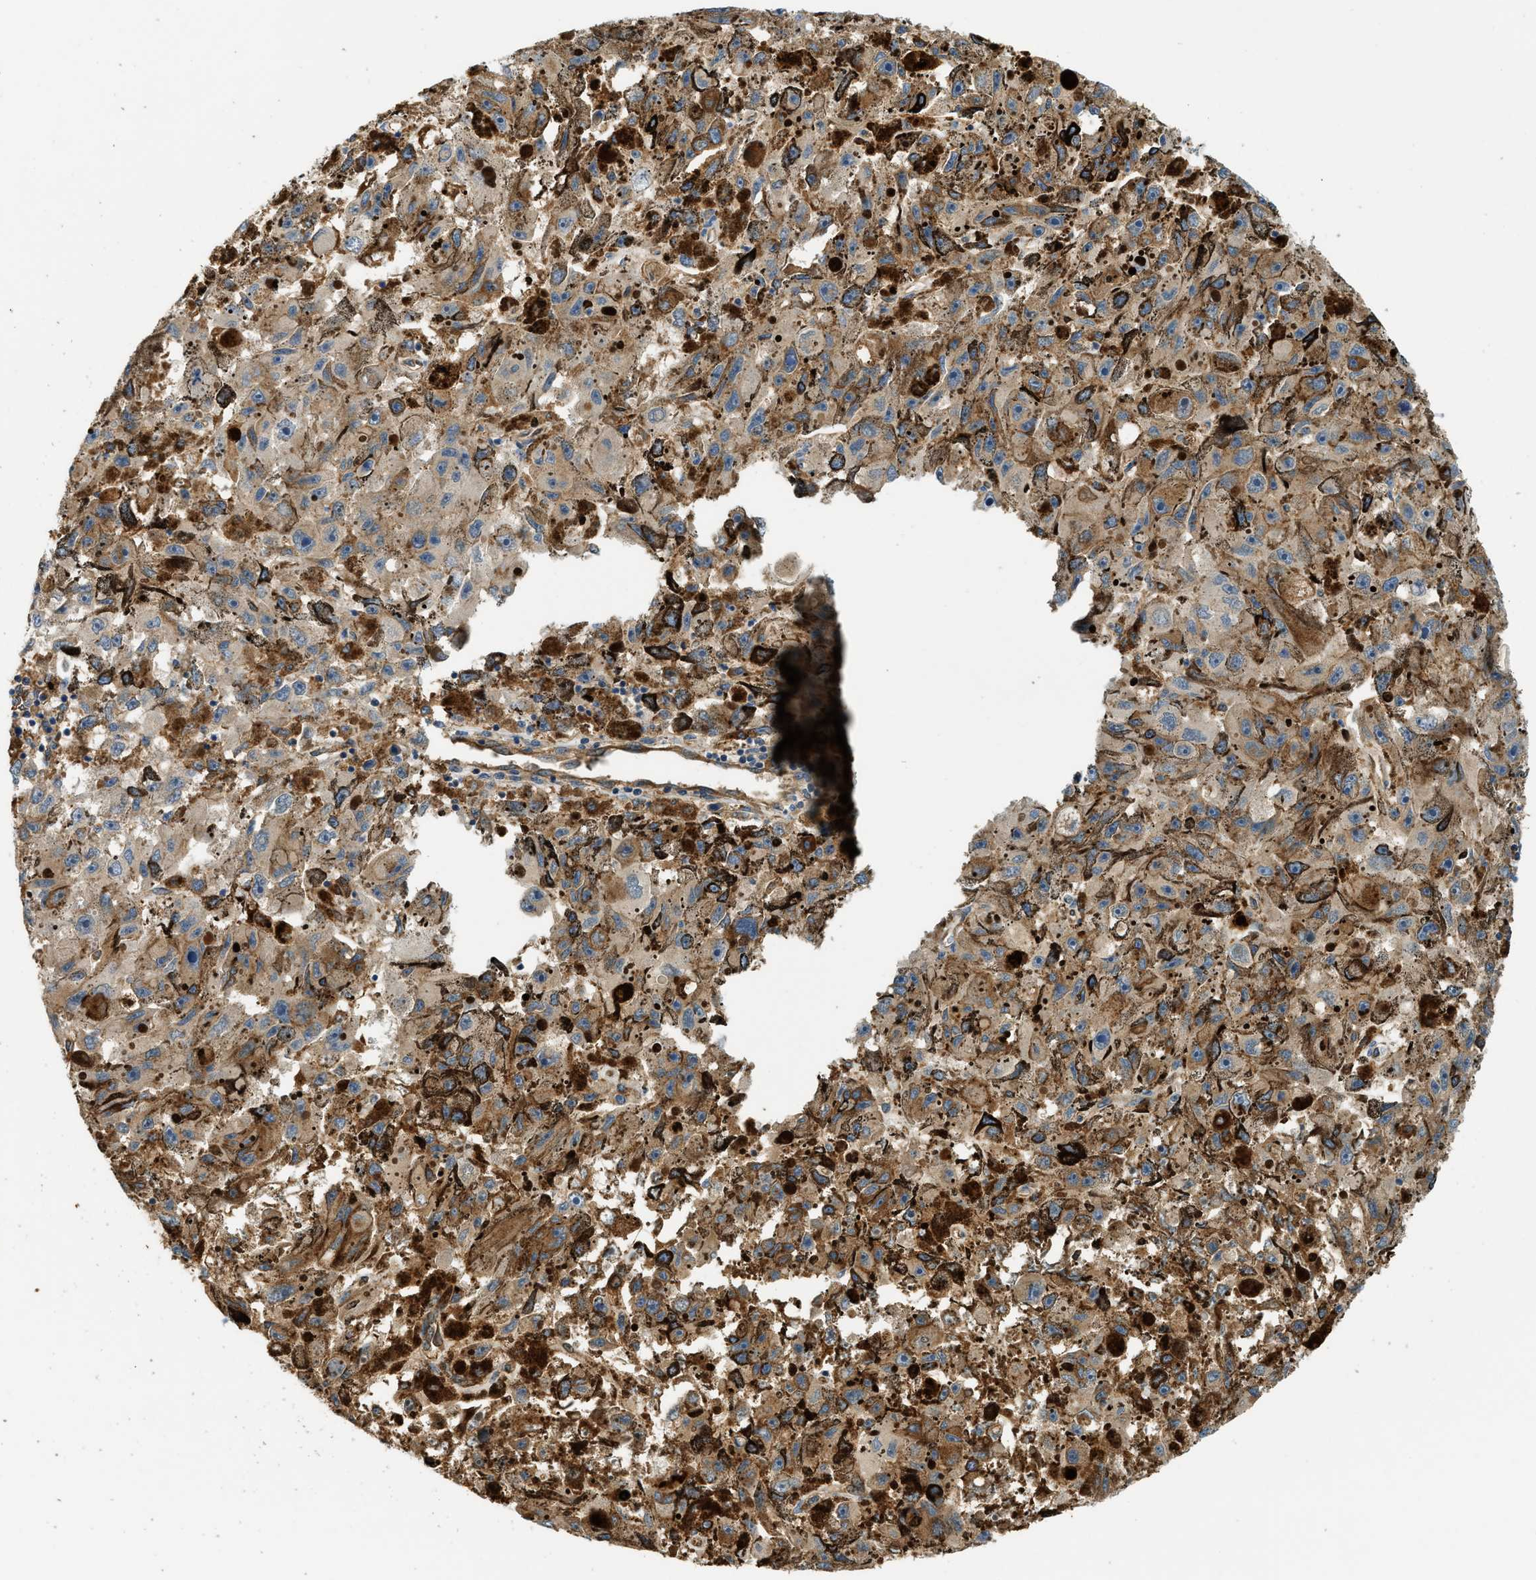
{"staining": {"intensity": "moderate", "quantity": ">75%", "location": "cytoplasmic/membranous"}, "tissue": "melanoma", "cell_type": "Tumor cells", "image_type": "cancer", "snomed": [{"axis": "morphology", "description": "Malignant melanoma, NOS"}, {"axis": "topography", "description": "Skin"}], "caption": "Malignant melanoma stained for a protein (brown) exhibits moderate cytoplasmic/membranous positive staining in about >75% of tumor cells.", "gene": "DDHD2", "patient": {"sex": "female", "age": 104}}